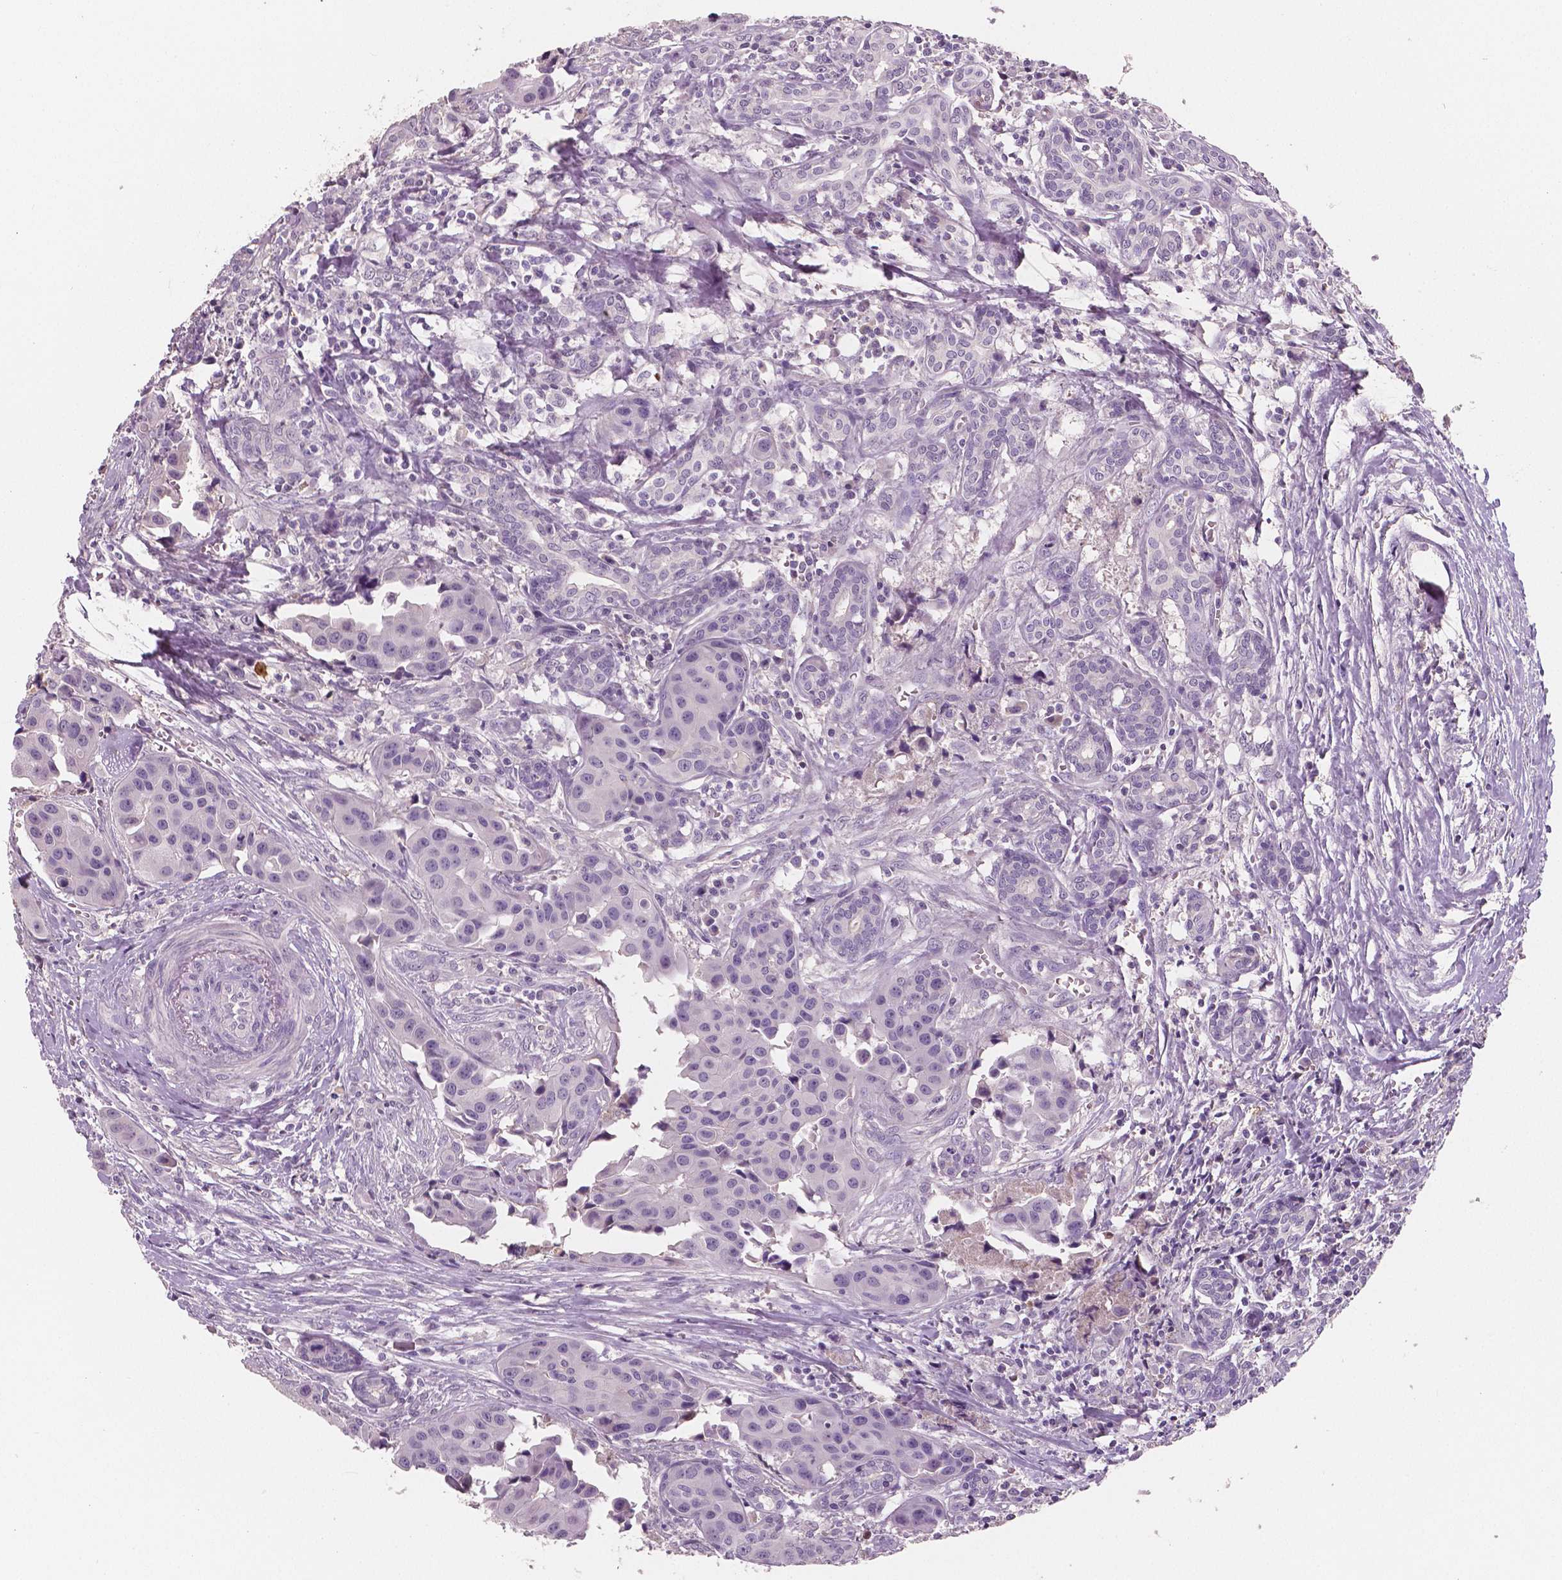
{"staining": {"intensity": "negative", "quantity": "none", "location": "none"}, "tissue": "head and neck cancer", "cell_type": "Tumor cells", "image_type": "cancer", "snomed": [{"axis": "morphology", "description": "Adenocarcinoma, NOS"}, {"axis": "topography", "description": "Head-Neck"}], "caption": "Immunohistochemistry photomicrograph of adenocarcinoma (head and neck) stained for a protein (brown), which displays no expression in tumor cells.", "gene": "APOA4", "patient": {"sex": "male", "age": 76}}